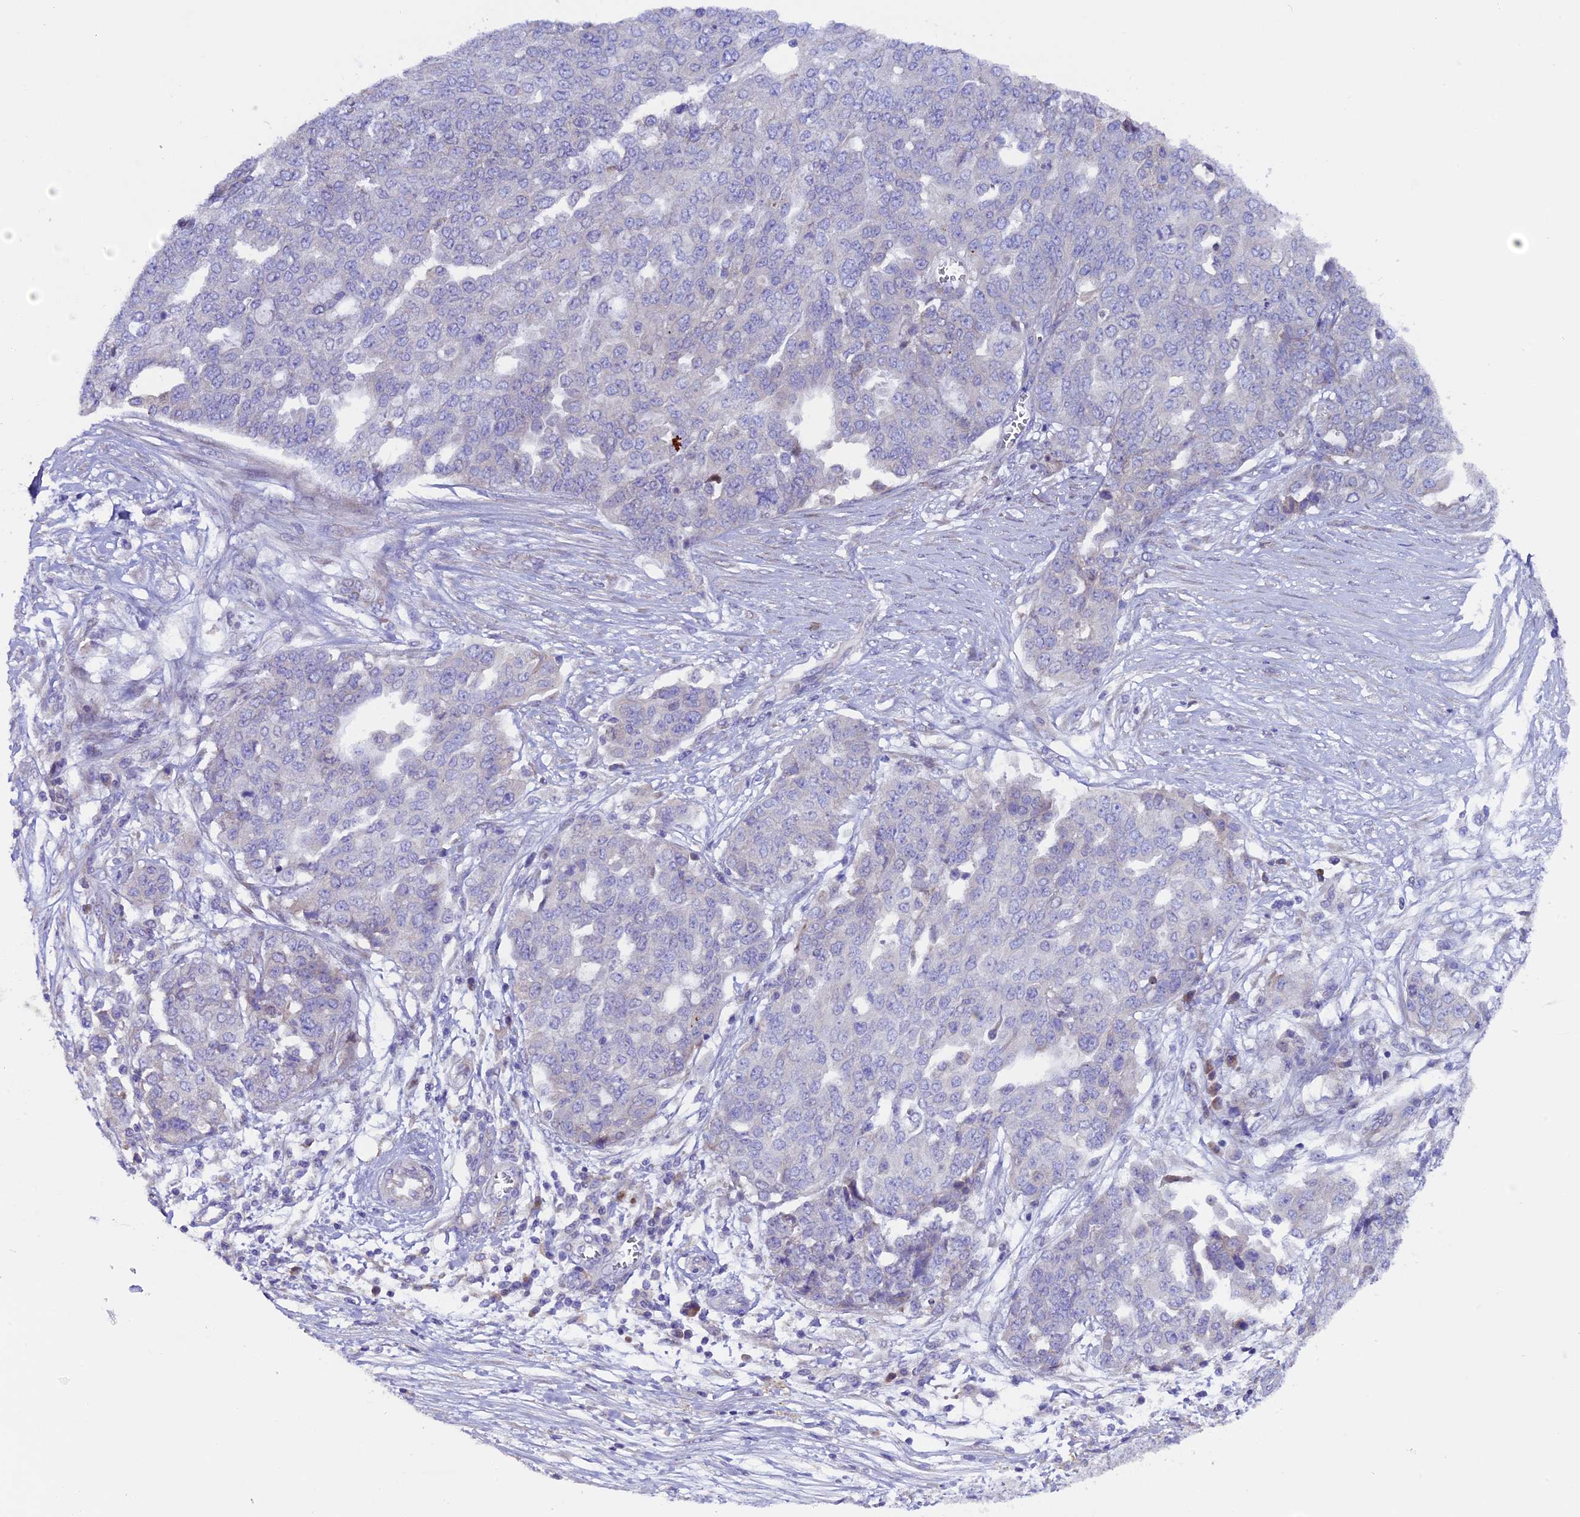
{"staining": {"intensity": "negative", "quantity": "none", "location": "none"}, "tissue": "ovarian cancer", "cell_type": "Tumor cells", "image_type": "cancer", "snomed": [{"axis": "morphology", "description": "Cystadenocarcinoma, serous, NOS"}, {"axis": "topography", "description": "Soft tissue"}, {"axis": "topography", "description": "Ovary"}], "caption": "This is a image of immunohistochemistry (IHC) staining of serous cystadenocarcinoma (ovarian), which shows no positivity in tumor cells. (Stains: DAB immunohistochemistry (IHC) with hematoxylin counter stain, Microscopy: brightfield microscopy at high magnification).", "gene": "PIGU", "patient": {"sex": "female", "age": 57}}